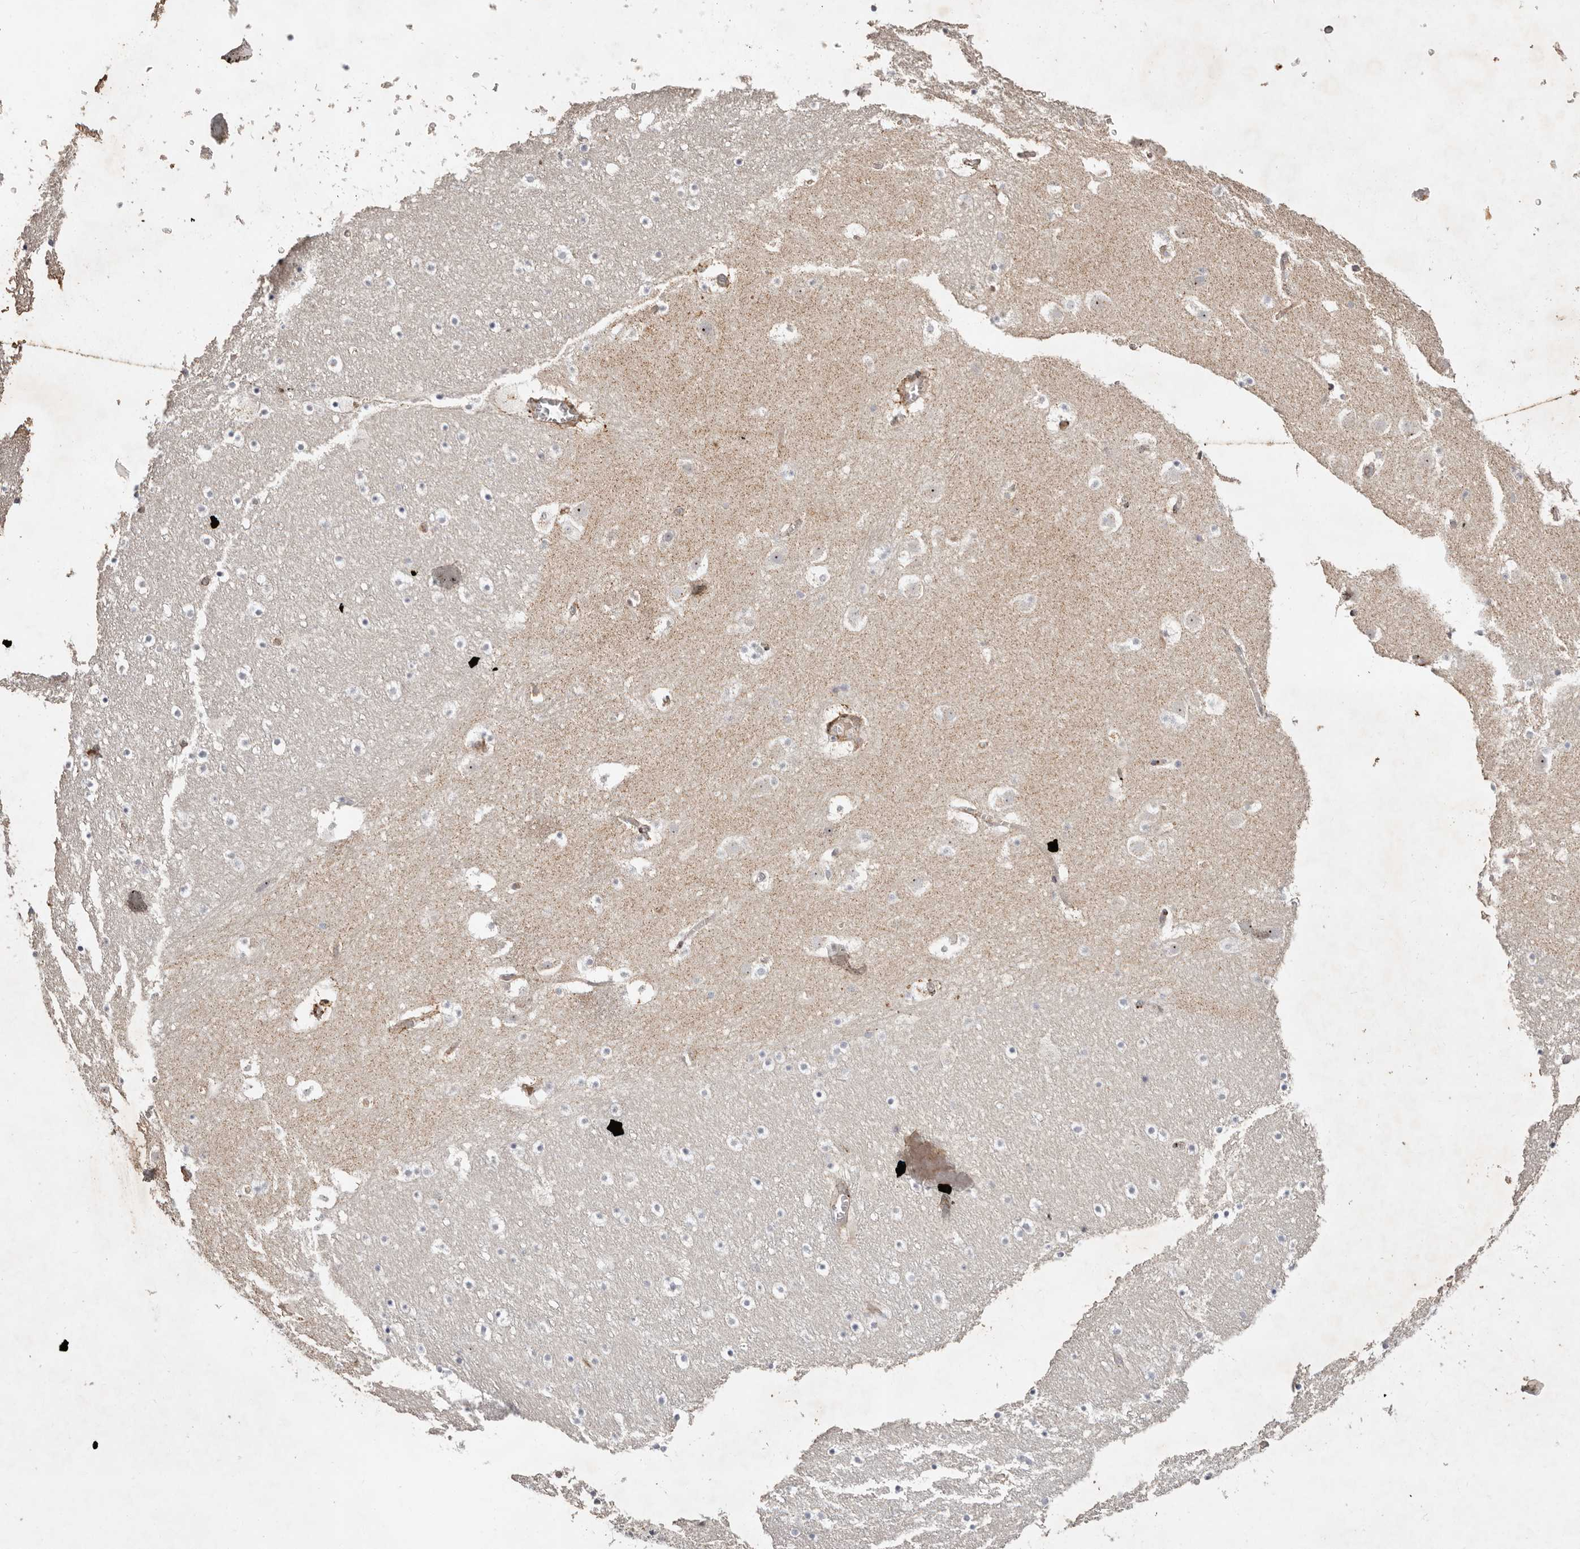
{"staining": {"intensity": "moderate", "quantity": "<25%", "location": "cytoplasmic/membranous"}, "tissue": "caudate", "cell_type": "Glial cells", "image_type": "normal", "snomed": [{"axis": "morphology", "description": "Normal tissue, NOS"}, {"axis": "topography", "description": "Lateral ventricle wall"}], "caption": "Immunohistochemistry (IHC) of benign human caudate exhibits low levels of moderate cytoplasmic/membranous positivity in approximately <25% of glial cells. Using DAB (3,3'-diaminobenzidine) (brown) and hematoxylin (blue) stains, captured at high magnification using brightfield microscopy.", "gene": "SERPINH1", "patient": {"sex": "male", "age": 45}}